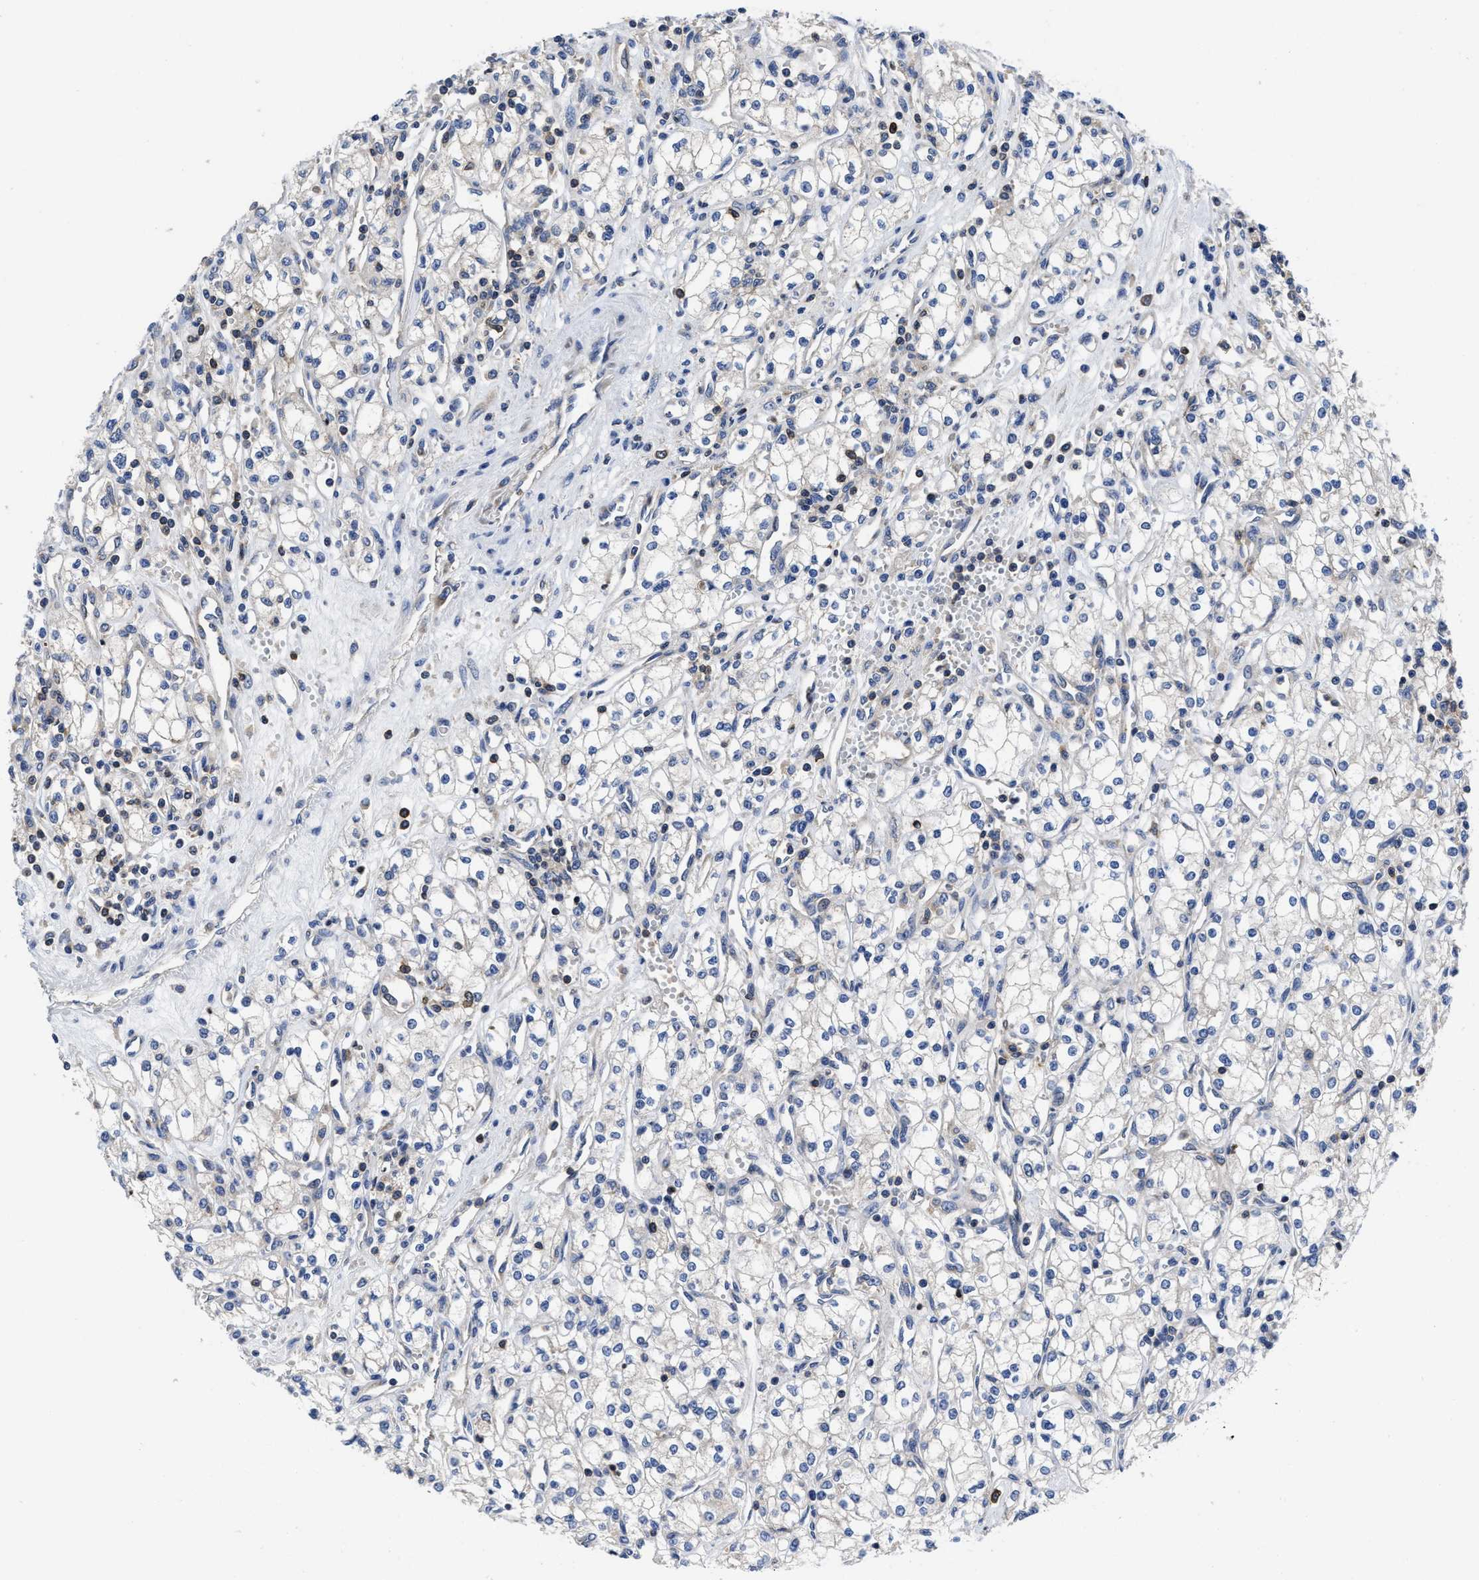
{"staining": {"intensity": "negative", "quantity": "none", "location": "none"}, "tissue": "renal cancer", "cell_type": "Tumor cells", "image_type": "cancer", "snomed": [{"axis": "morphology", "description": "Adenocarcinoma, NOS"}, {"axis": "topography", "description": "Kidney"}], "caption": "Tumor cells show no significant protein staining in renal cancer.", "gene": "YARS1", "patient": {"sex": "male", "age": 59}}